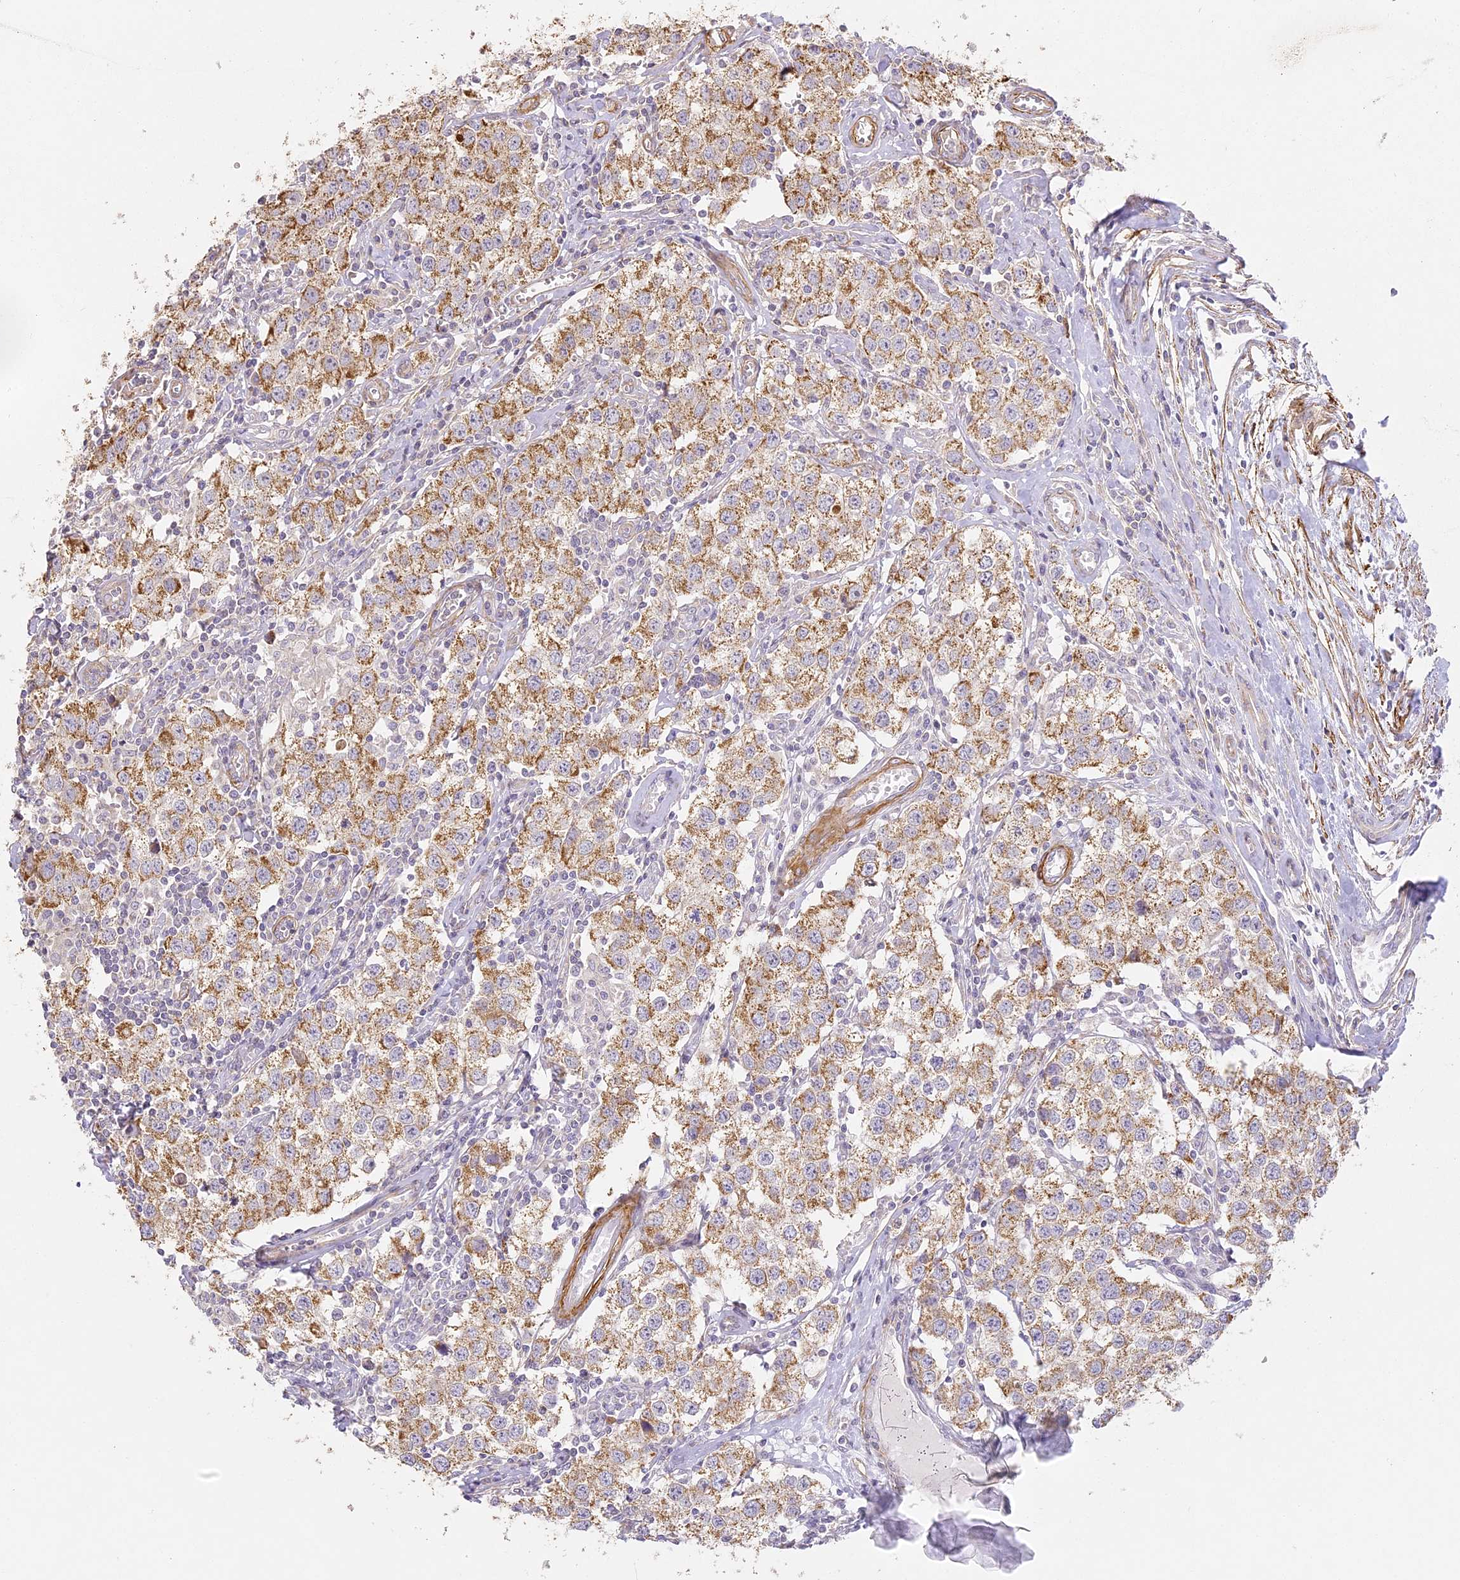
{"staining": {"intensity": "moderate", "quantity": ">75%", "location": "cytoplasmic/membranous"}, "tissue": "testis cancer", "cell_type": "Tumor cells", "image_type": "cancer", "snomed": [{"axis": "morphology", "description": "Seminoma, NOS"}, {"axis": "morphology", "description": "Carcinoma, Embryonal, NOS"}, {"axis": "topography", "description": "Testis"}], "caption": "The micrograph demonstrates staining of testis cancer (seminoma), revealing moderate cytoplasmic/membranous protein staining (brown color) within tumor cells.", "gene": "MED28", "patient": {"sex": "male", "age": 43}}